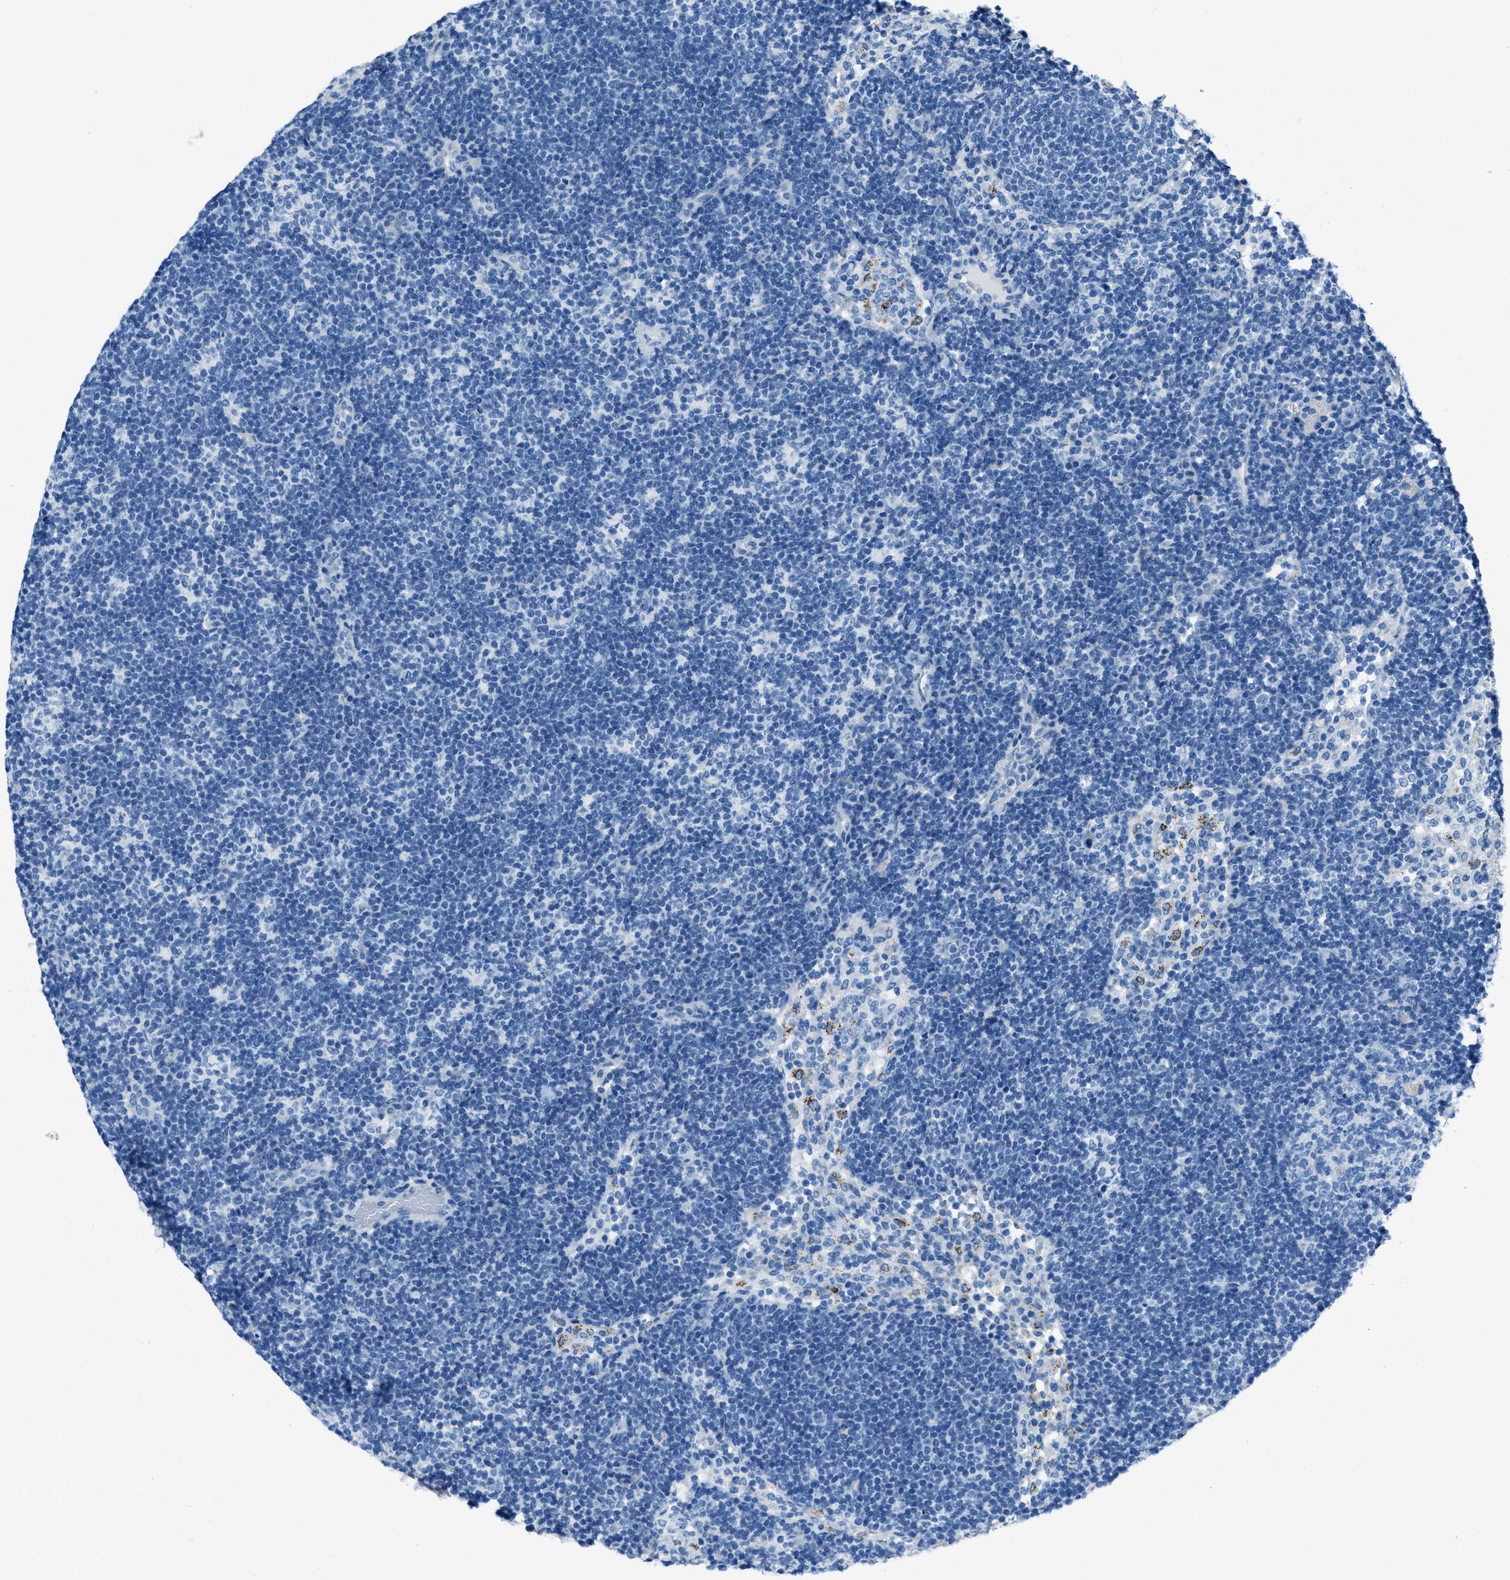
{"staining": {"intensity": "negative", "quantity": "none", "location": "none"}, "tissue": "lymph node", "cell_type": "Germinal center cells", "image_type": "normal", "snomed": [{"axis": "morphology", "description": "Normal tissue, NOS"}, {"axis": "morphology", "description": "Carcinoid, malignant, NOS"}, {"axis": "topography", "description": "Lymph node"}], "caption": "The immunohistochemistry image has no significant staining in germinal center cells of lymph node. Brightfield microscopy of immunohistochemistry (IHC) stained with DAB (brown) and hematoxylin (blue), captured at high magnification.", "gene": "AMACR", "patient": {"sex": "male", "age": 47}}